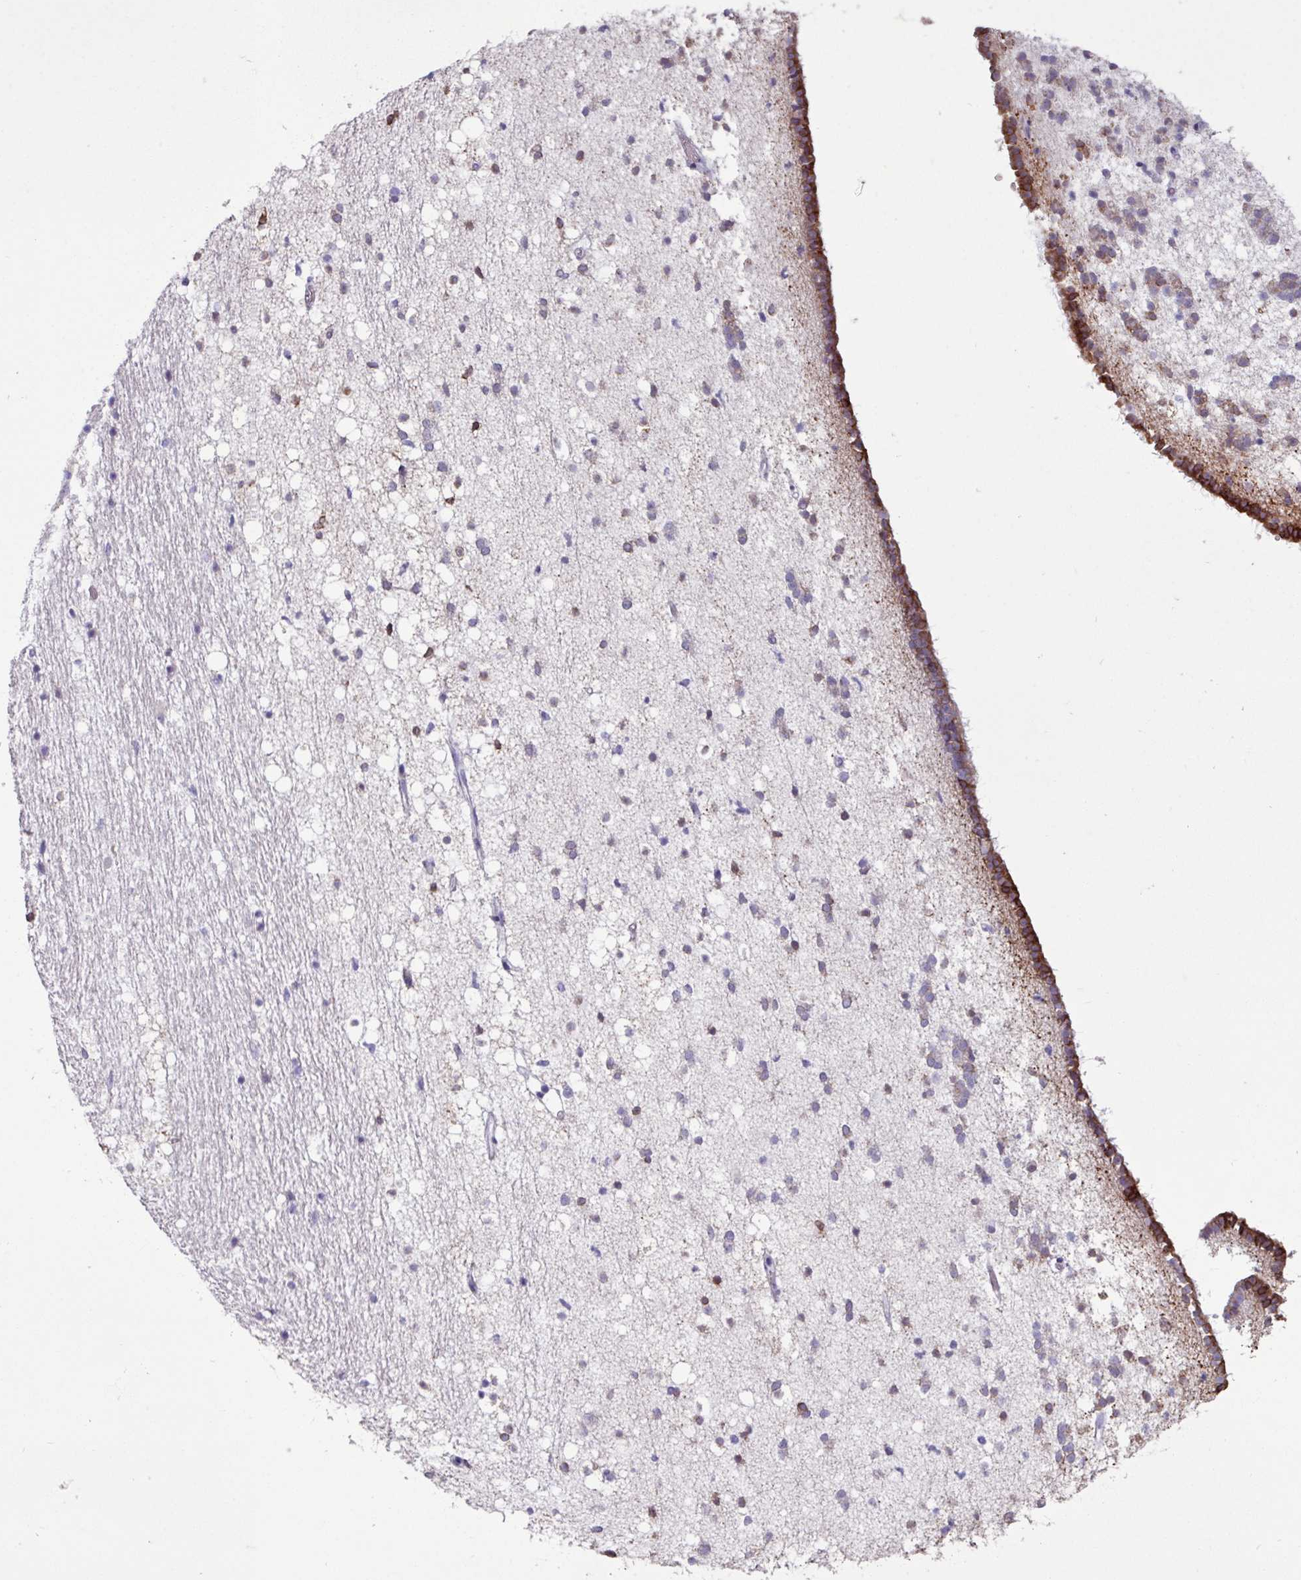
{"staining": {"intensity": "moderate", "quantity": "<25%", "location": "cytoplasmic/membranous"}, "tissue": "caudate", "cell_type": "Glial cells", "image_type": "normal", "snomed": [{"axis": "morphology", "description": "Normal tissue, NOS"}, {"axis": "topography", "description": "Lateral ventricle wall"}], "caption": "Immunohistochemistry (IHC) (DAB) staining of unremarkable human caudate displays moderate cytoplasmic/membranous protein expression in approximately <25% of glial cells.", "gene": "PPP1R35", "patient": {"sex": "male", "age": 37}}